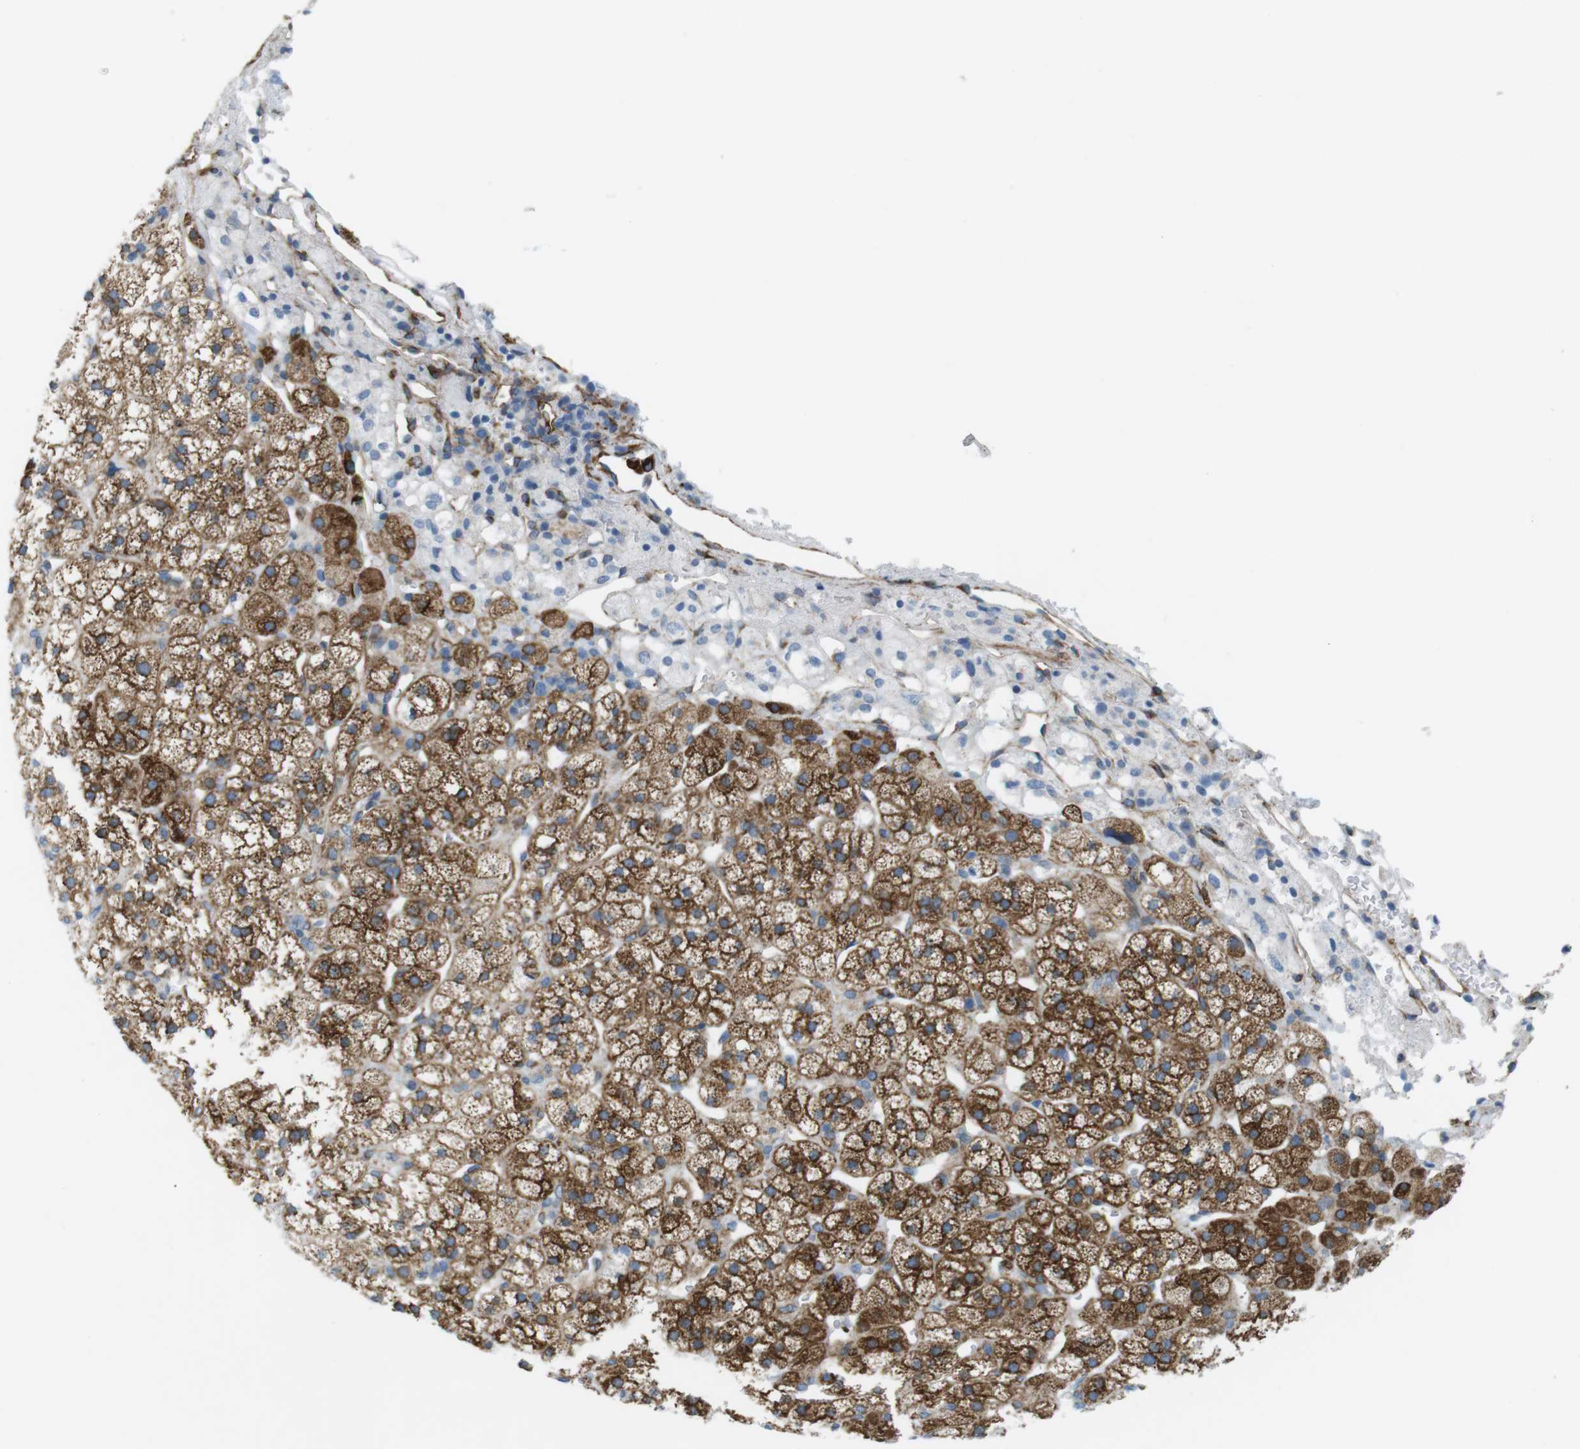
{"staining": {"intensity": "strong", "quantity": ">75%", "location": "cytoplasmic/membranous"}, "tissue": "adrenal gland", "cell_type": "Glandular cells", "image_type": "normal", "snomed": [{"axis": "morphology", "description": "Normal tissue, NOS"}, {"axis": "topography", "description": "Adrenal gland"}], "caption": "A histopathology image of human adrenal gland stained for a protein shows strong cytoplasmic/membranous brown staining in glandular cells. (IHC, brightfield microscopy, high magnification).", "gene": "MYH9", "patient": {"sex": "male", "age": 56}}